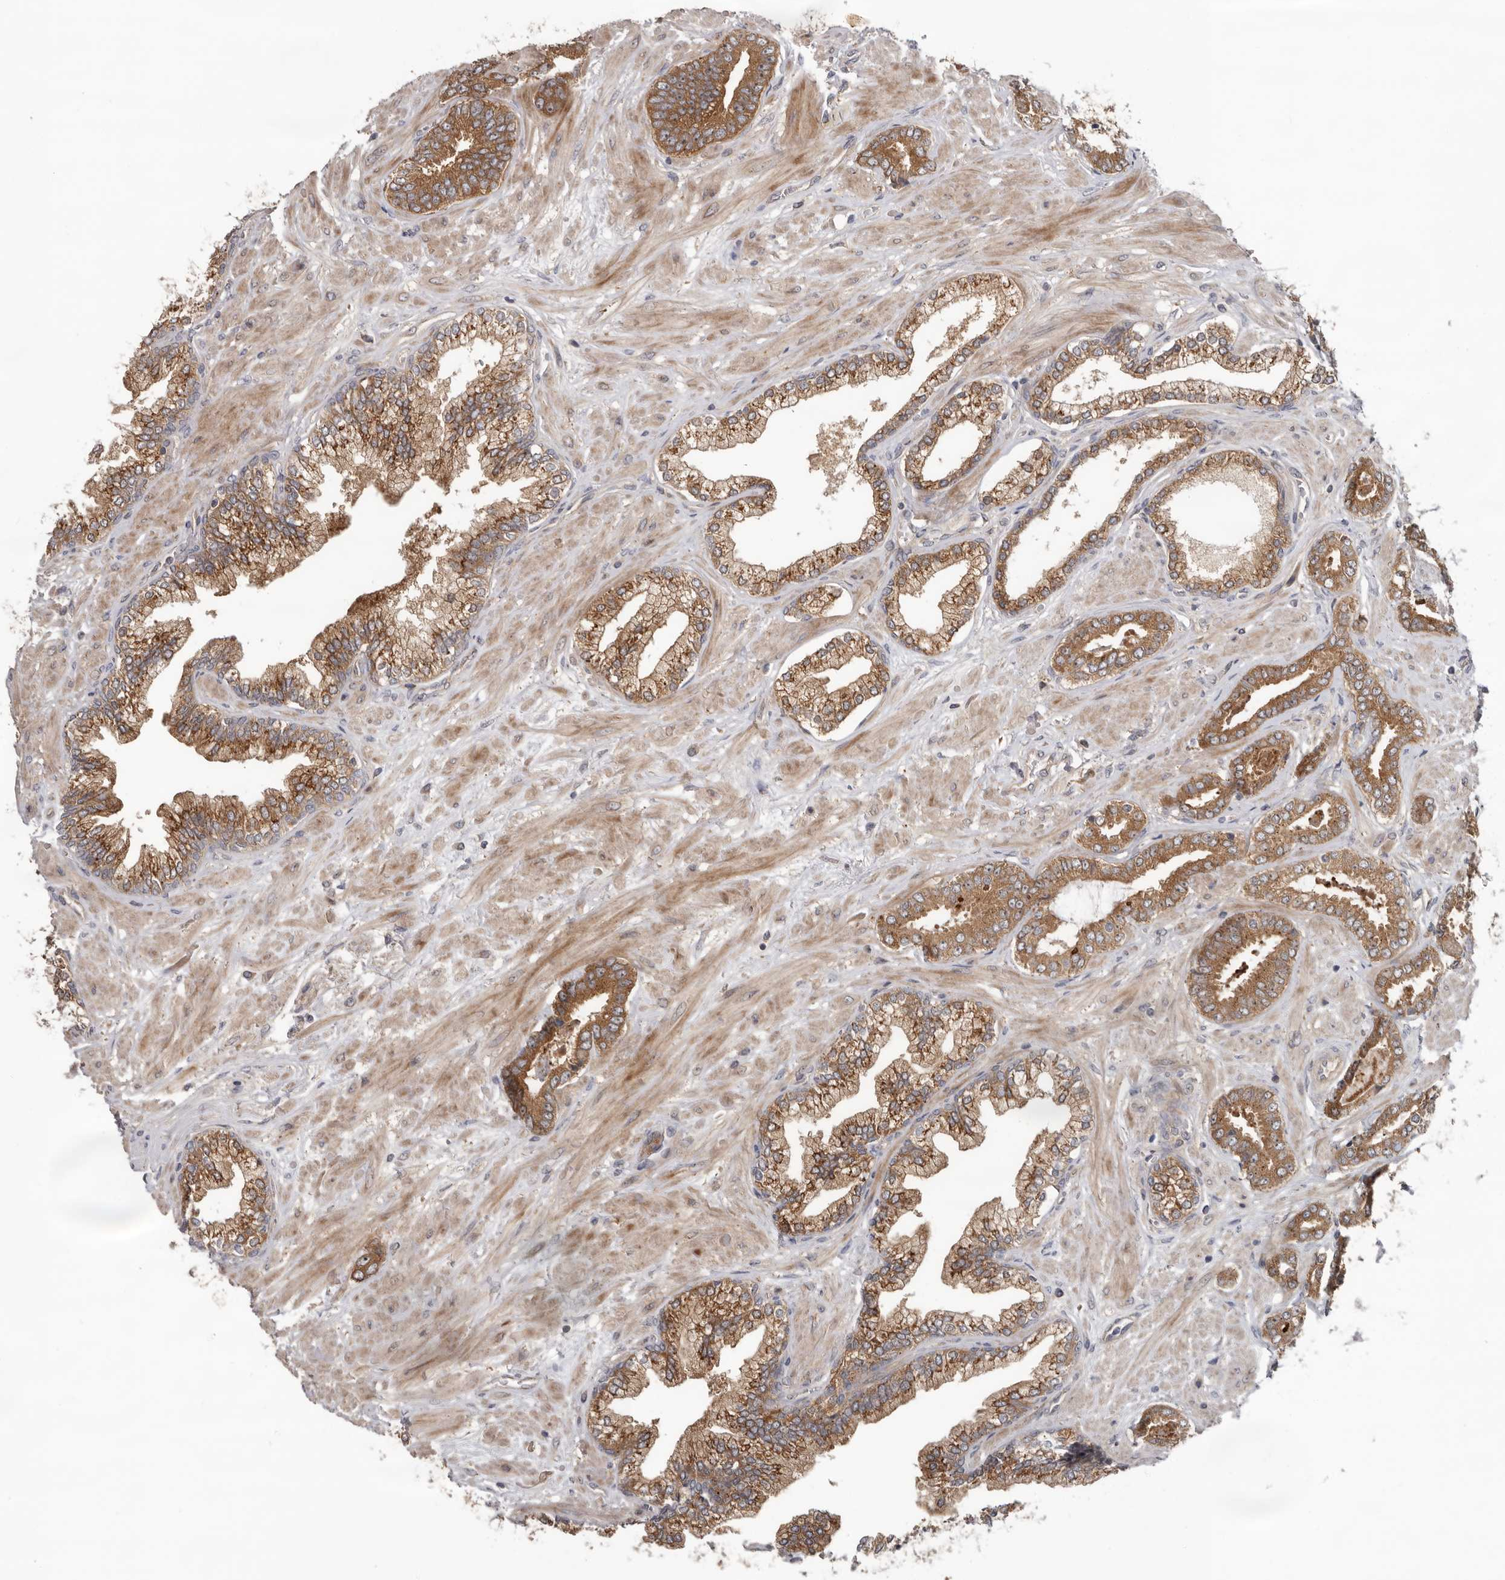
{"staining": {"intensity": "moderate", "quantity": ">75%", "location": "cytoplasmic/membranous"}, "tissue": "prostate cancer", "cell_type": "Tumor cells", "image_type": "cancer", "snomed": [{"axis": "morphology", "description": "Adenocarcinoma, Low grade"}, {"axis": "topography", "description": "Prostate"}], "caption": "Prostate cancer stained for a protein displays moderate cytoplasmic/membranous positivity in tumor cells.", "gene": "HINT3", "patient": {"sex": "male", "age": 71}}